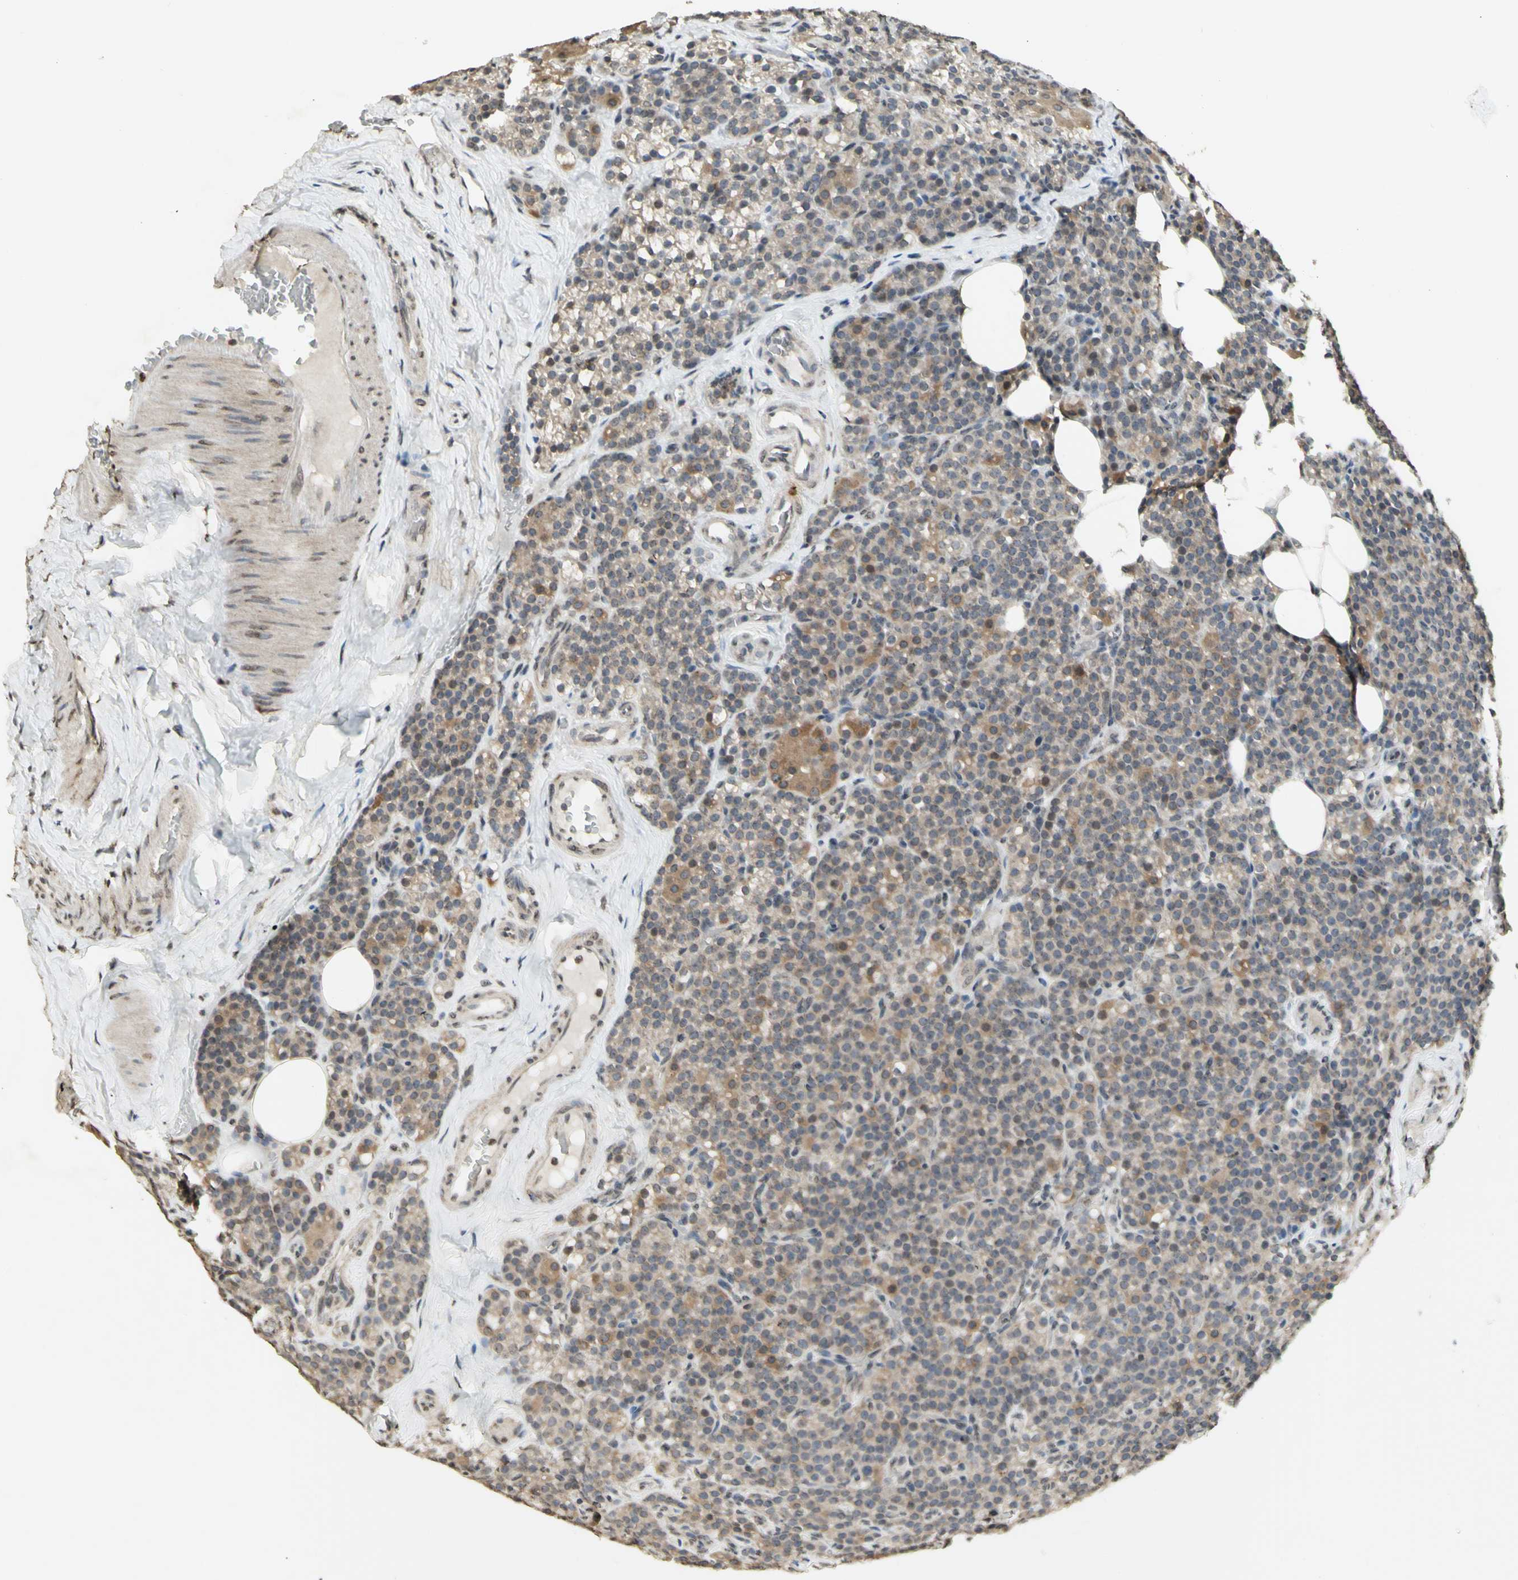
{"staining": {"intensity": "weak", "quantity": ">75%", "location": "cytoplasmic/membranous"}, "tissue": "parathyroid gland", "cell_type": "Glandular cells", "image_type": "normal", "snomed": [{"axis": "morphology", "description": "Normal tissue, NOS"}, {"axis": "topography", "description": "Parathyroid gland"}], "caption": "Immunohistochemistry (IHC) image of unremarkable human parathyroid gland stained for a protein (brown), which reveals low levels of weak cytoplasmic/membranous staining in approximately >75% of glandular cells.", "gene": "CCNI", "patient": {"sex": "female", "age": 57}}